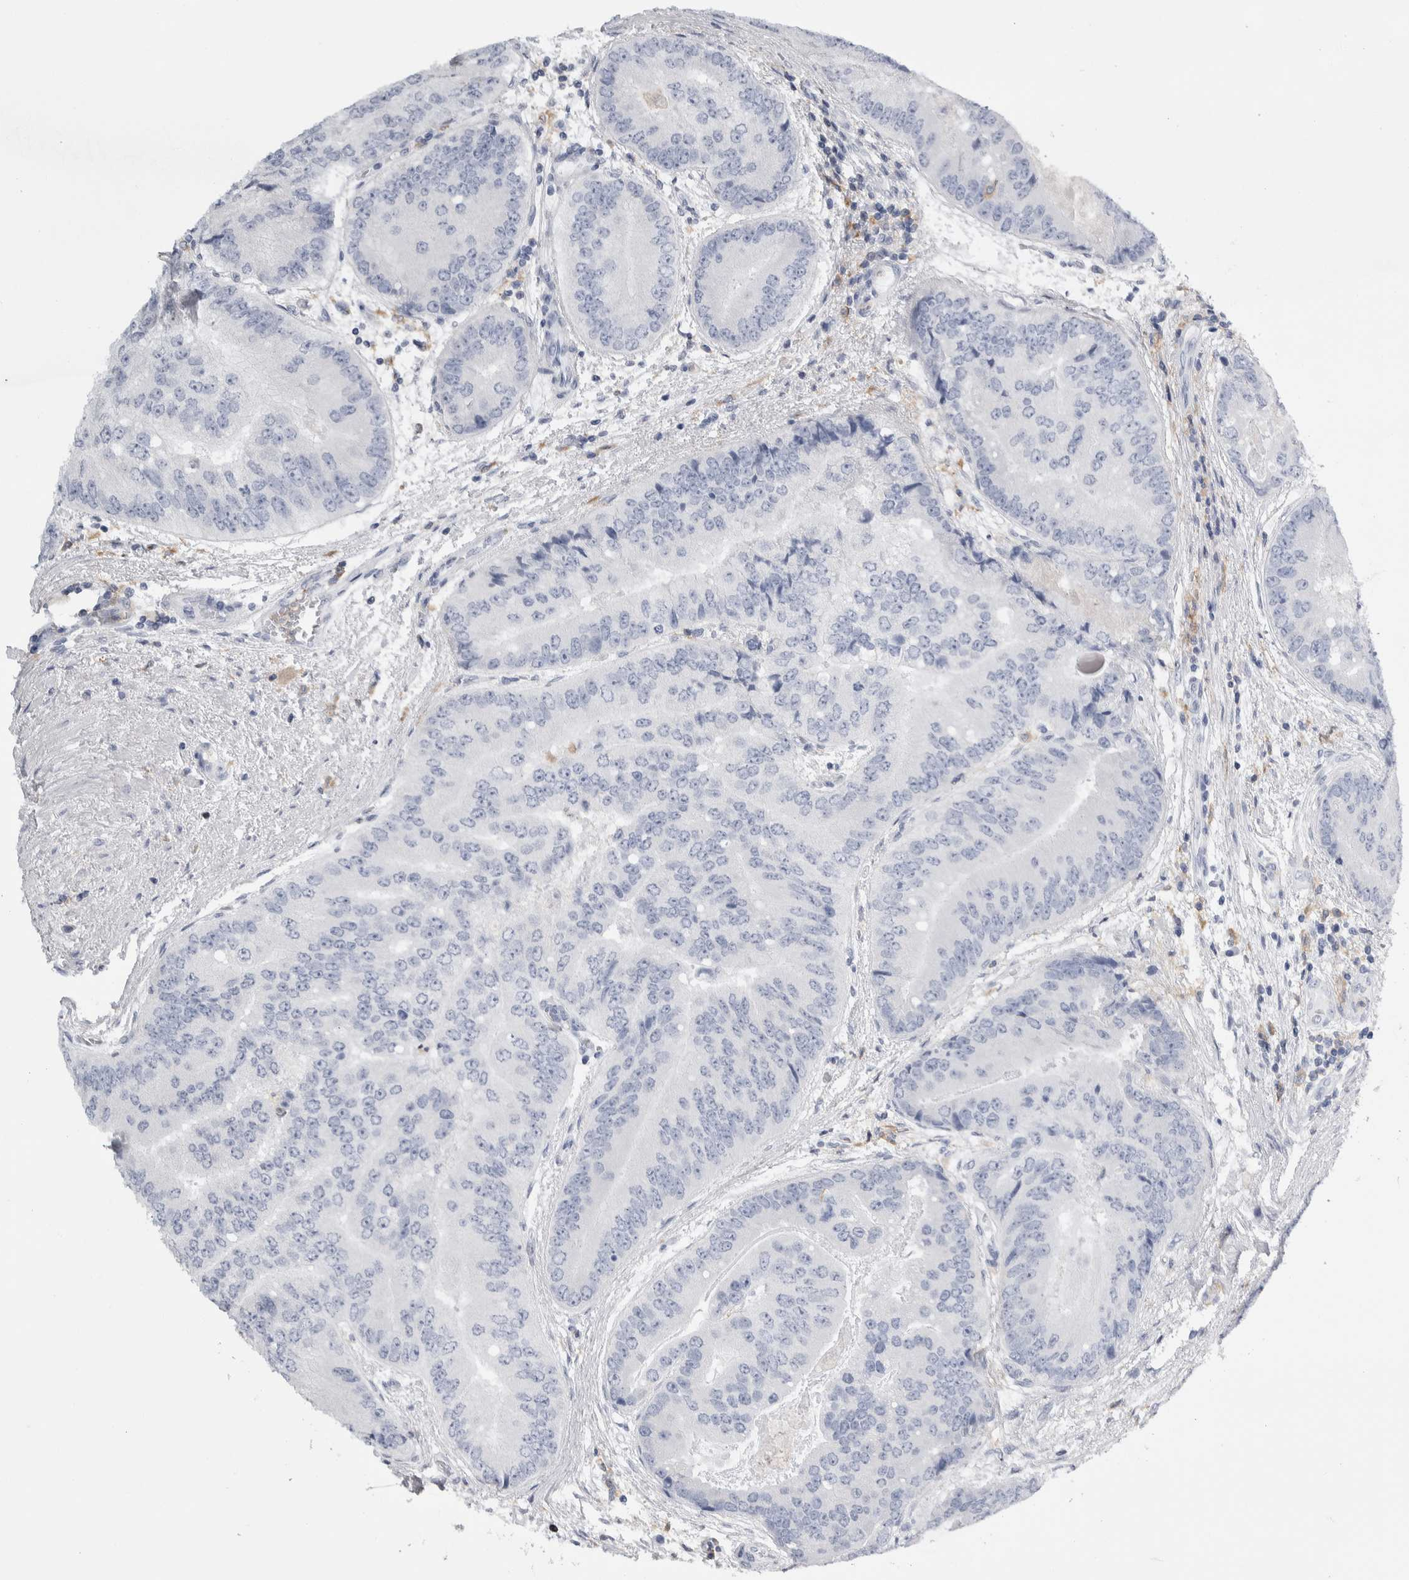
{"staining": {"intensity": "negative", "quantity": "none", "location": "none"}, "tissue": "prostate cancer", "cell_type": "Tumor cells", "image_type": "cancer", "snomed": [{"axis": "morphology", "description": "Adenocarcinoma, High grade"}, {"axis": "topography", "description": "Prostate"}], "caption": "Photomicrograph shows no significant protein positivity in tumor cells of prostate high-grade adenocarcinoma.", "gene": "SKAP2", "patient": {"sex": "male", "age": 70}}